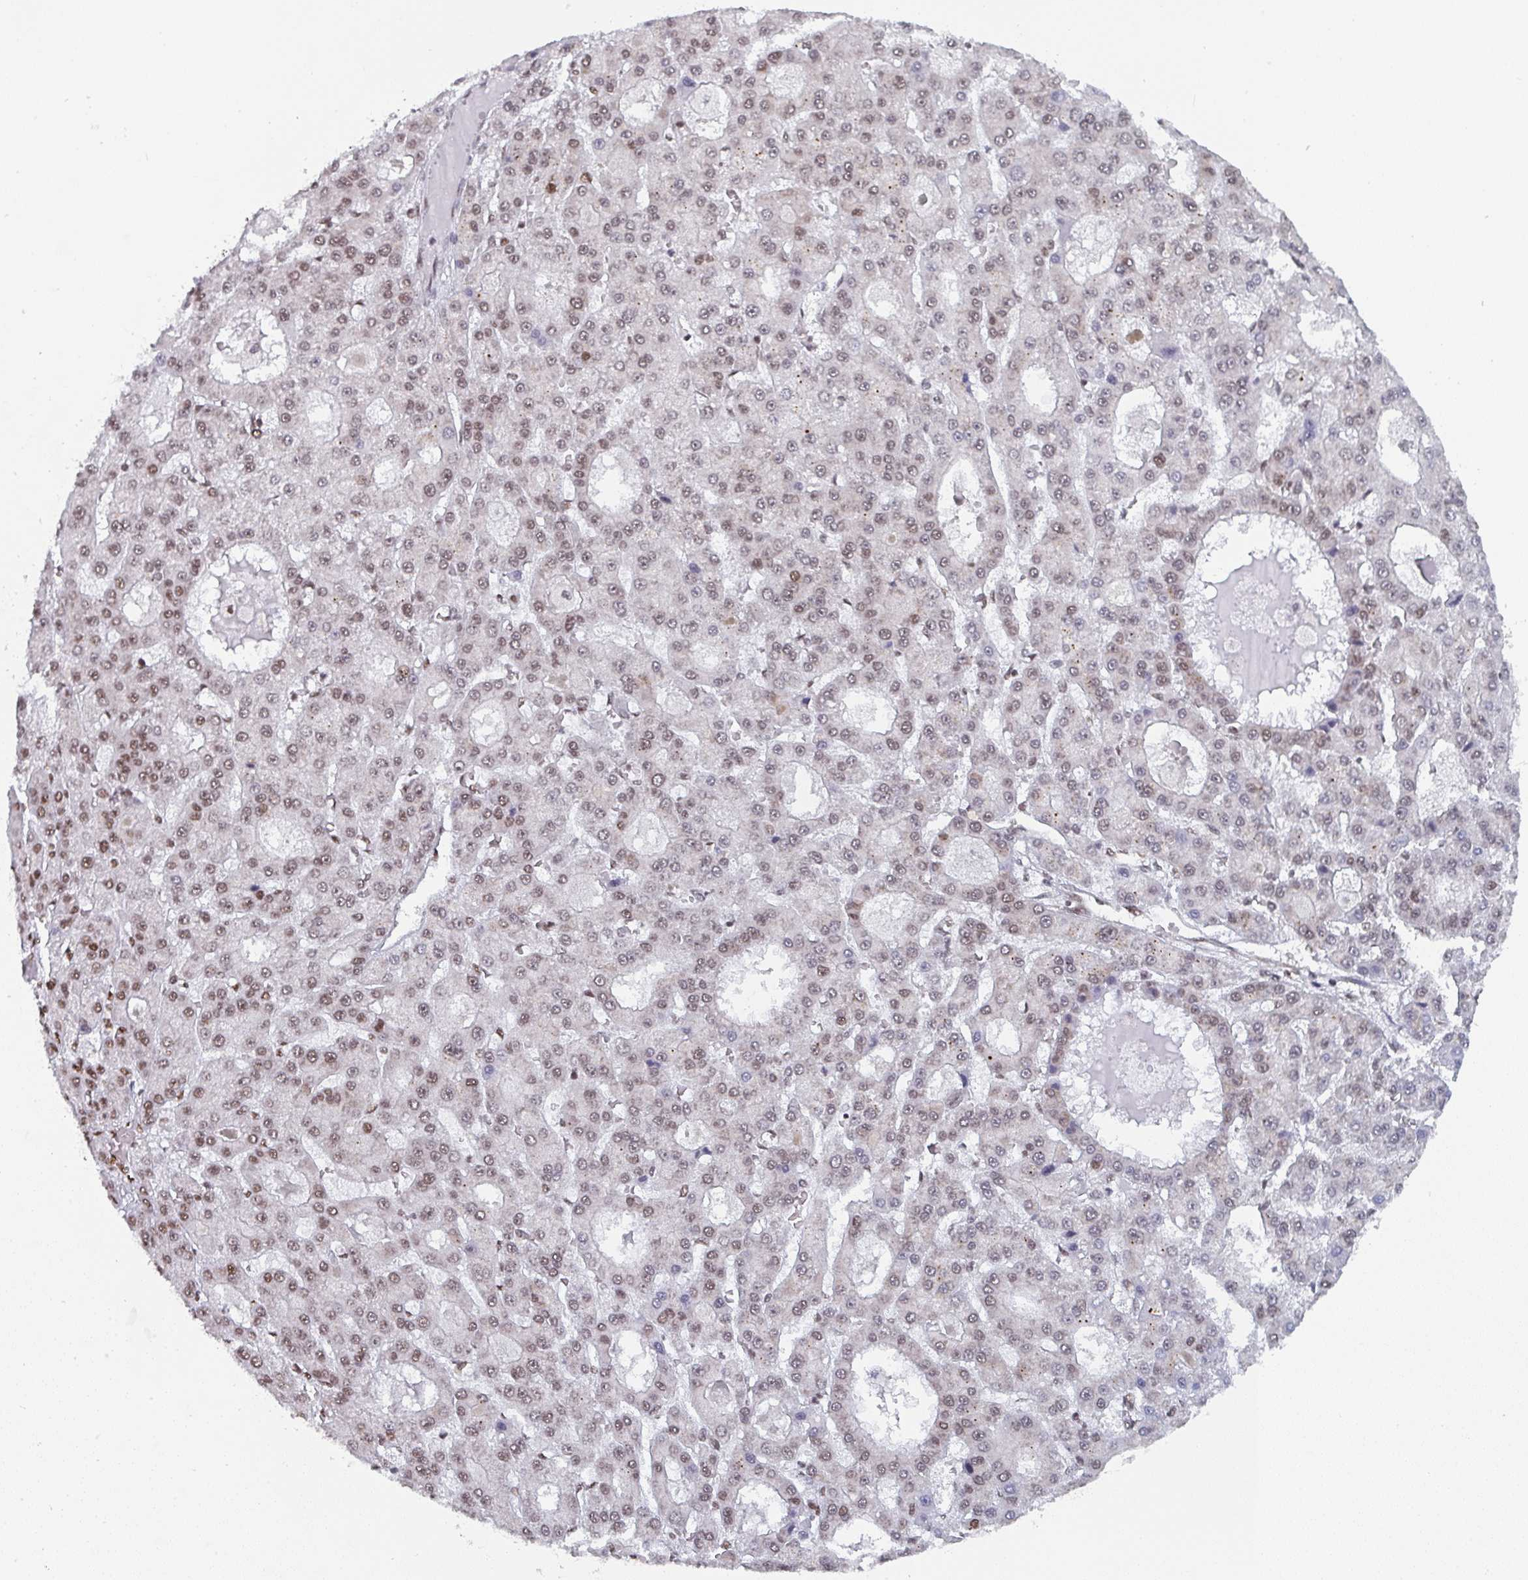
{"staining": {"intensity": "moderate", "quantity": "25%-75%", "location": "nuclear"}, "tissue": "liver cancer", "cell_type": "Tumor cells", "image_type": "cancer", "snomed": [{"axis": "morphology", "description": "Carcinoma, Hepatocellular, NOS"}, {"axis": "topography", "description": "Liver"}], "caption": "Hepatocellular carcinoma (liver) stained for a protein (brown) shows moderate nuclear positive expression in approximately 25%-75% of tumor cells.", "gene": "GAR1", "patient": {"sex": "male", "age": 70}}